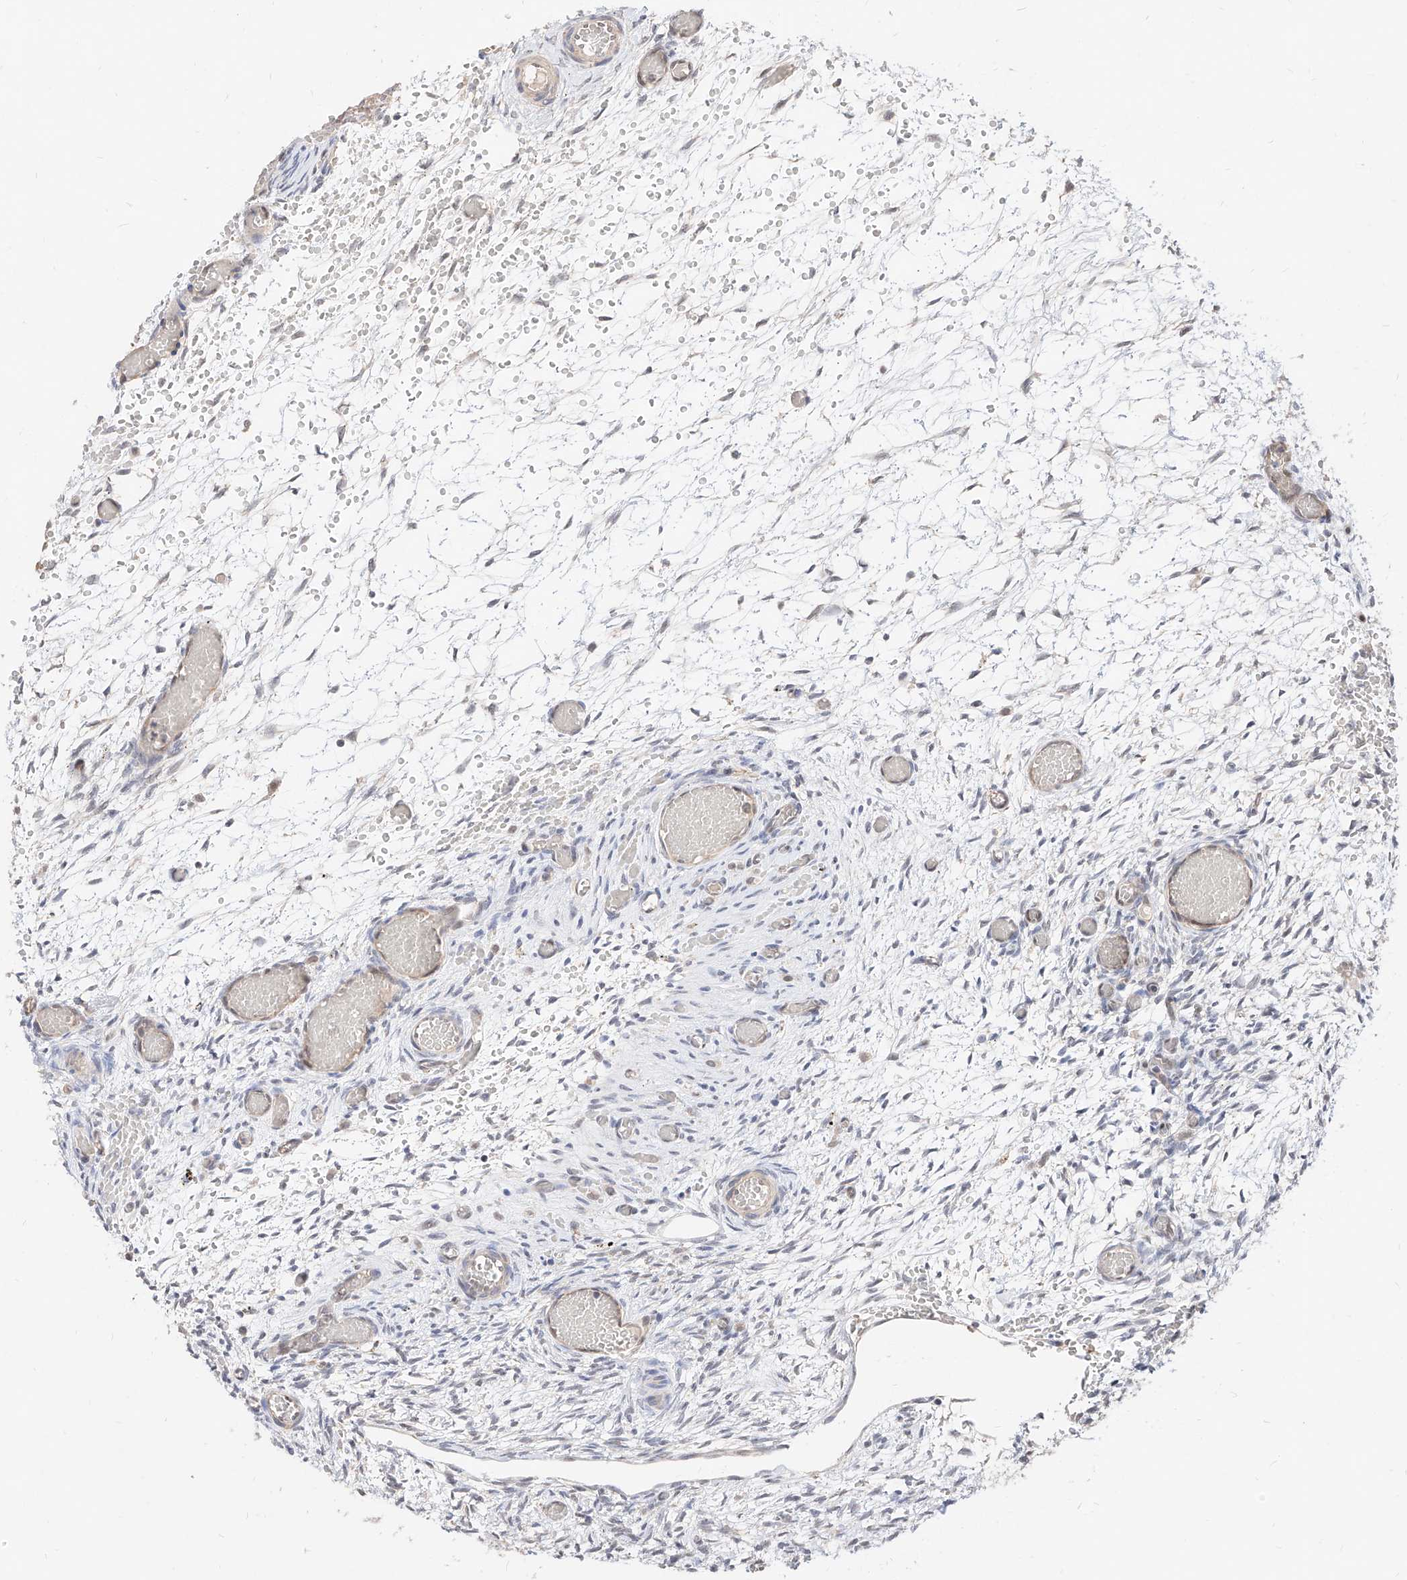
{"staining": {"intensity": "negative", "quantity": "none", "location": "none"}, "tissue": "ovary", "cell_type": "Ovarian stroma cells", "image_type": "normal", "snomed": [{"axis": "morphology", "description": "Adenocarcinoma, NOS"}, {"axis": "topography", "description": "Endometrium"}], "caption": "The photomicrograph shows no significant expression in ovarian stroma cells of ovary.", "gene": "TSNAX", "patient": {"sex": "female", "age": 32}}